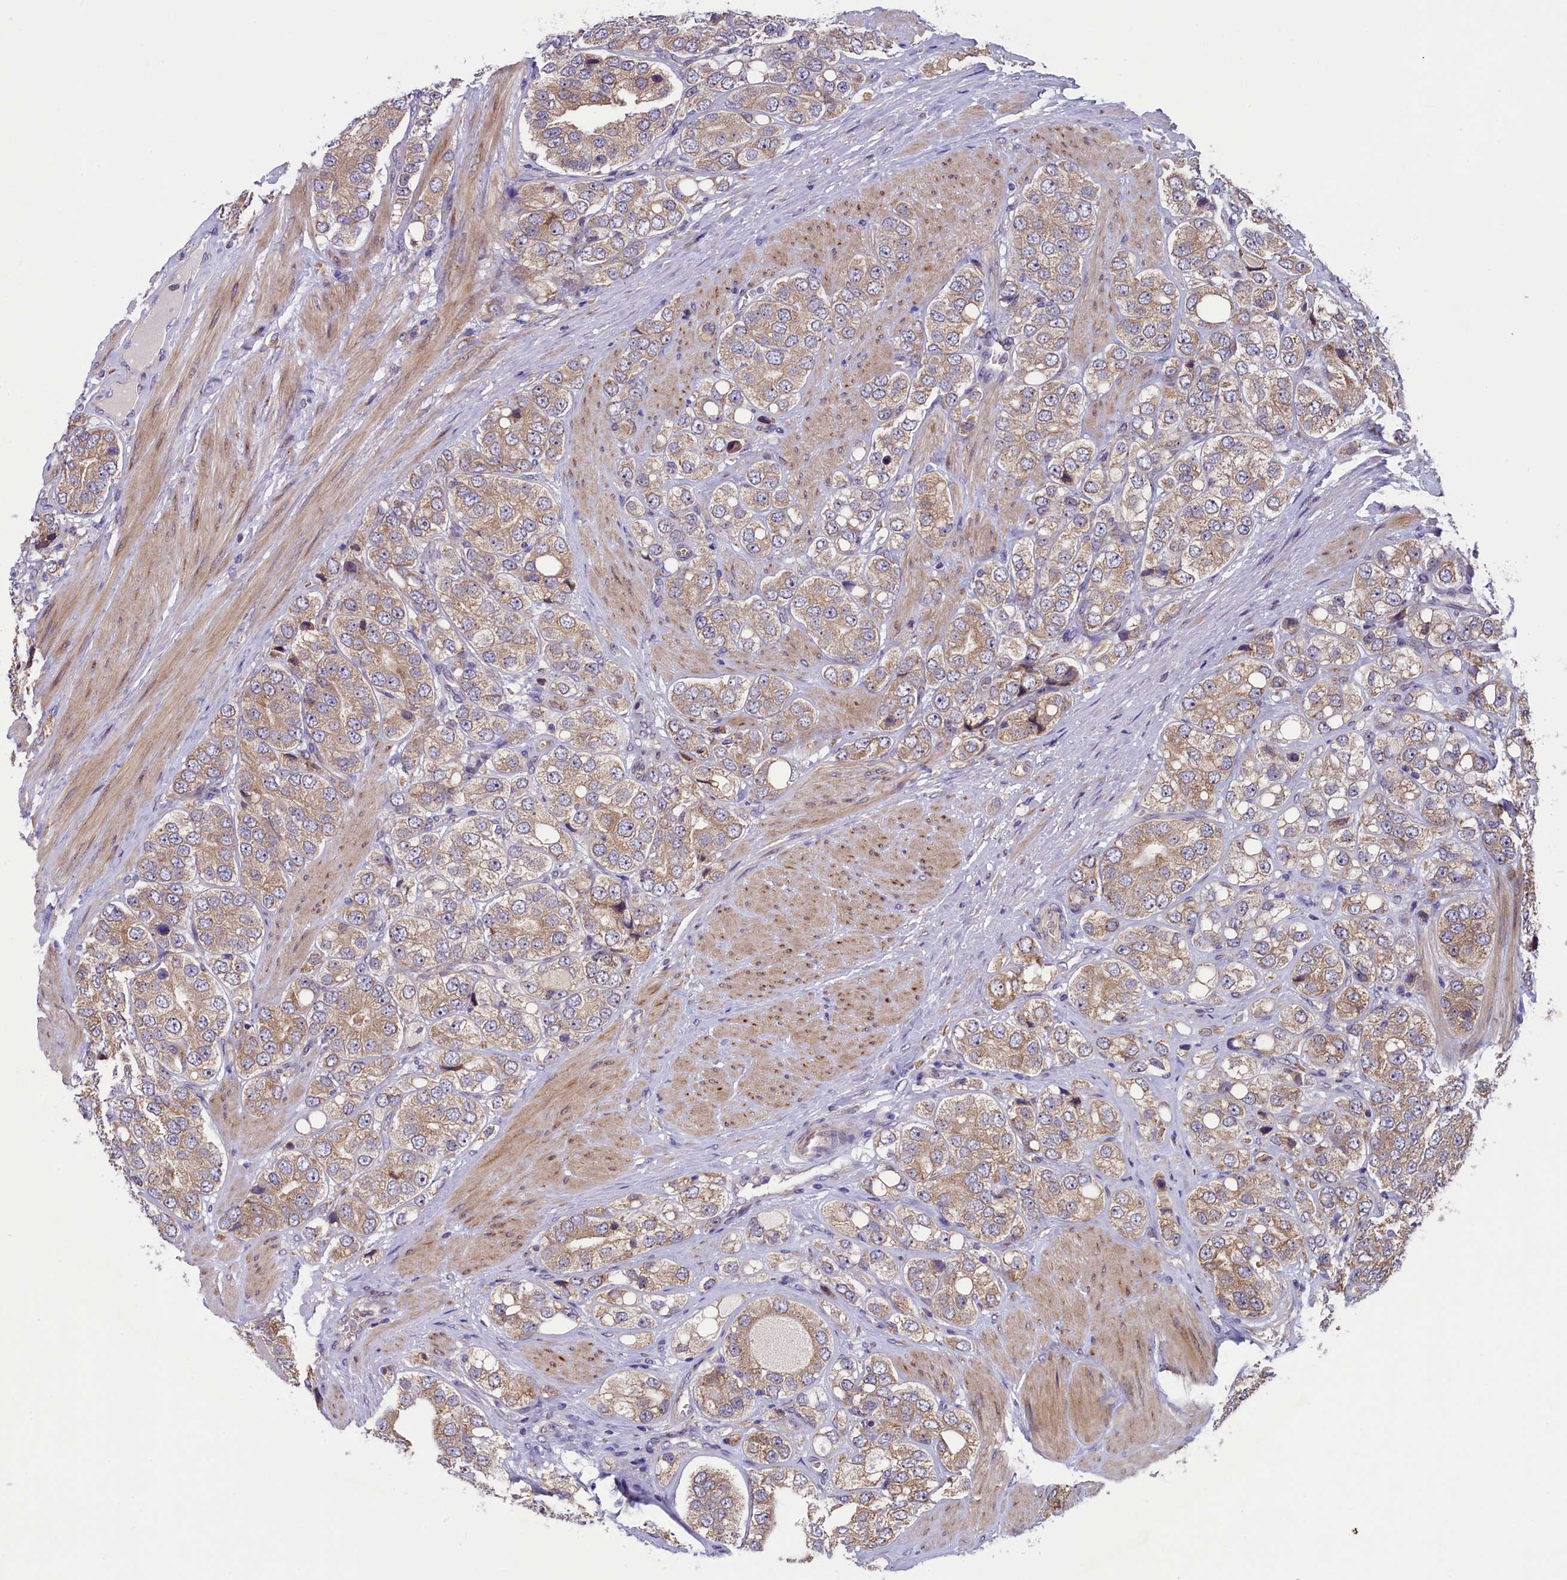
{"staining": {"intensity": "moderate", "quantity": ">75%", "location": "cytoplasmic/membranous"}, "tissue": "prostate cancer", "cell_type": "Tumor cells", "image_type": "cancer", "snomed": [{"axis": "morphology", "description": "Adenocarcinoma, High grade"}, {"axis": "topography", "description": "Prostate"}], "caption": "IHC staining of prostate high-grade adenocarcinoma, which displays medium levels of moderate cytoplasmic/membranous staining in approximately >75% of tumor cells indicating moderate cytoplasmic/membranous protein positivity. The staining was performed using DAB (brown) for protein detection and nuclei were counterstained in hematoxylin (blue).", "gene": "CCDC9B", "patient": {"sex": "male", "age": 50}}